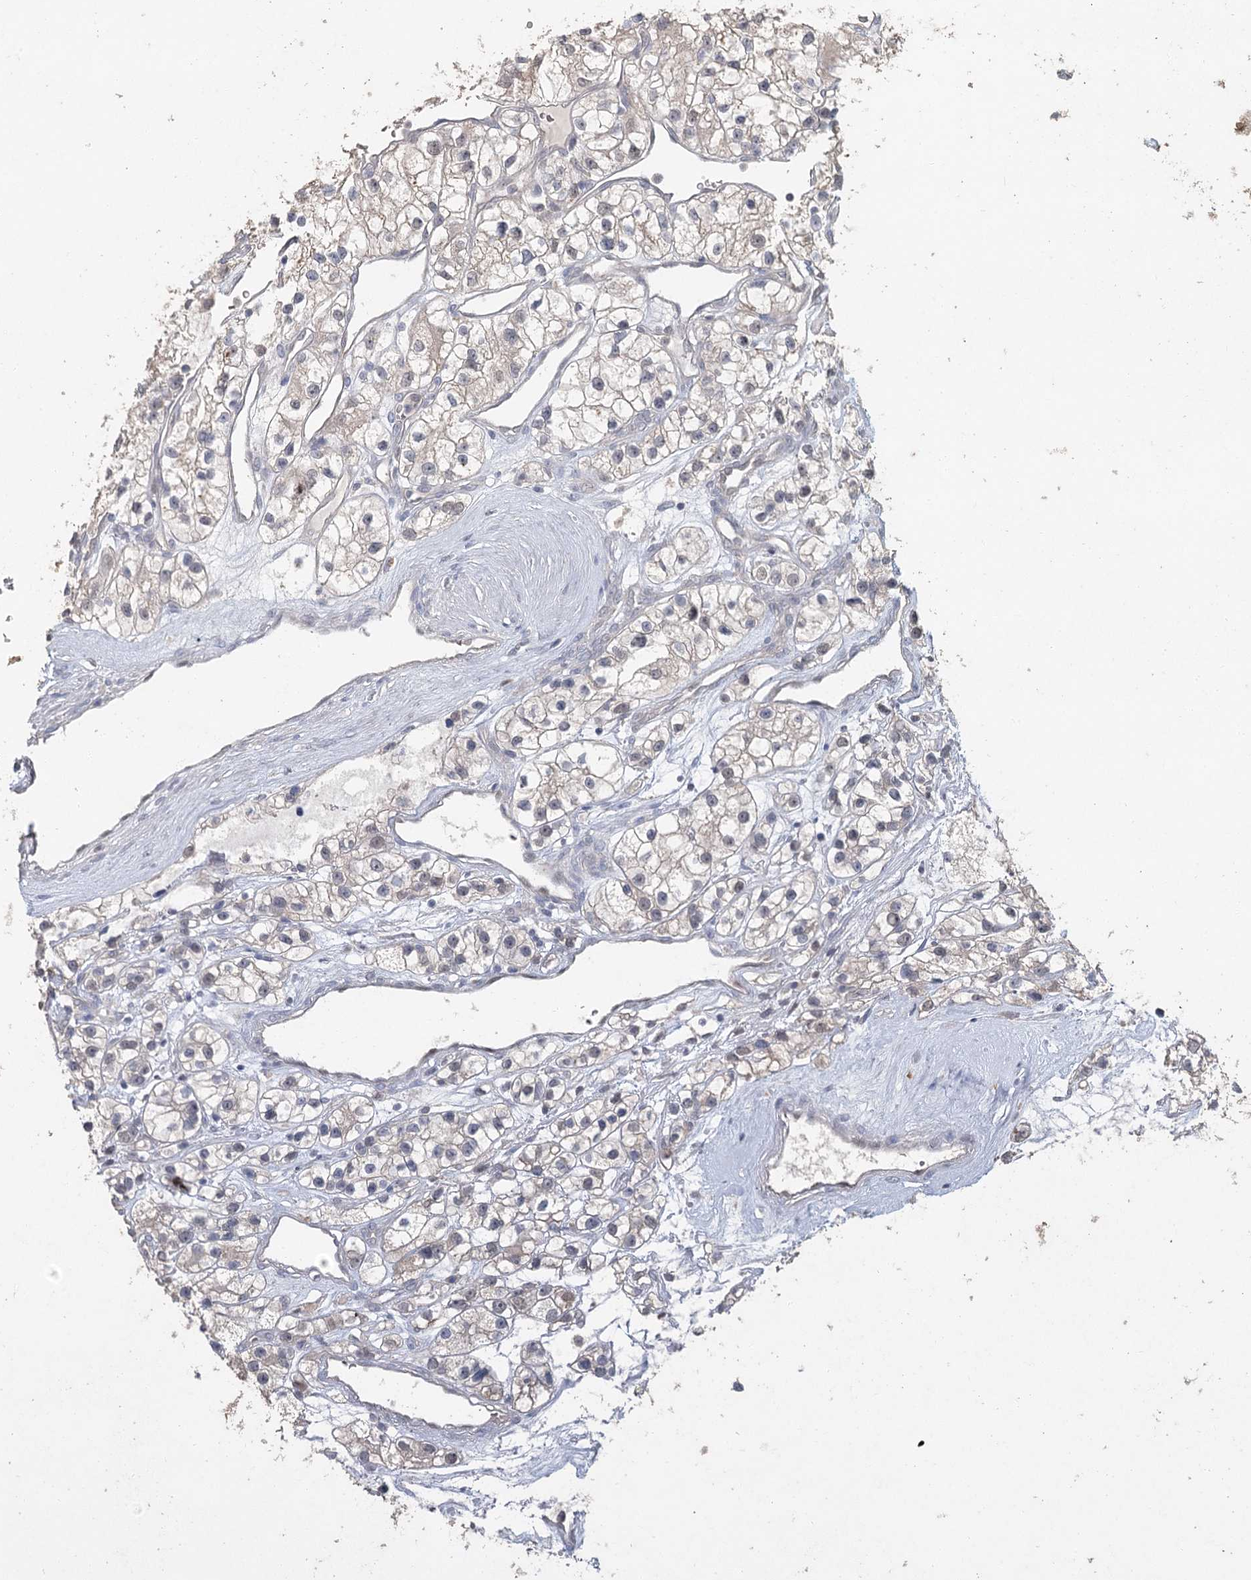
{"staining": {"intensity": "negative", "quantity": "none", "location": "none"}, "tissue": "renal cancer", "cell_type": "Tumor cells", "image_type": "cancer", "snomed": [{"axis": "morphology", "description": "Adenocarcinoma, NOS"}, {"axis": "topography", "description": "Kidney"}], "caption": "A micrograph of human renal cancer (adenocarcinoma) is negative for staining in tumor cells.", "gene": "ADK", "patient": {"sex": "female", "age": 57}}